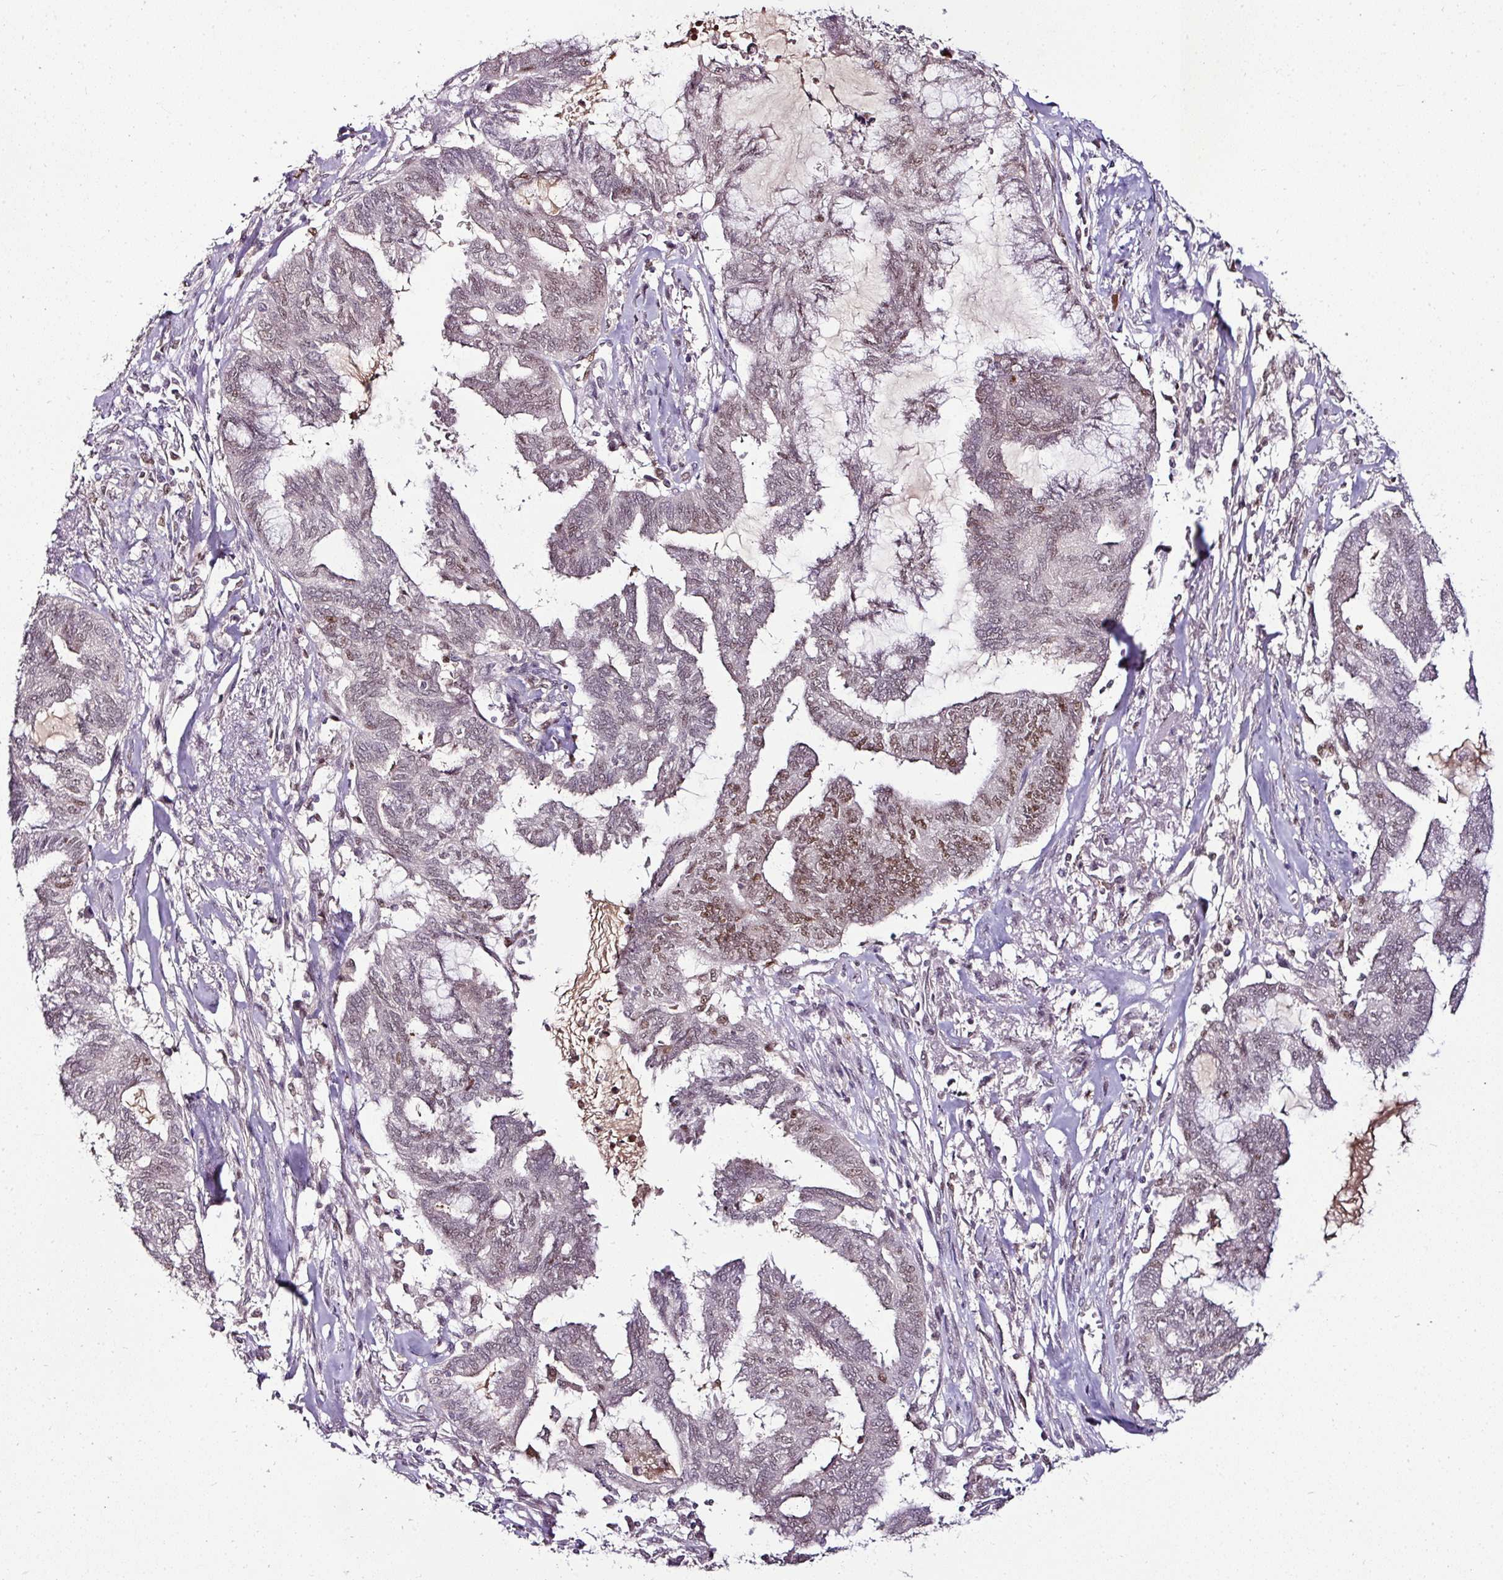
{"staining": {"intensity": "weak", "quantity": "25%-75%", "location": "nuclear"}, "tissue": "endometrial cancer", "cell_type": "Tumor cells", "image_type": "cancer", "snomed": [{"axis": "morphology", "description": "Adenocarcinoma, NOS"}, {"axis": "topography", "description": "Endometrium"}], "caption": "The immunohistochemical stain highlights weak nuclear staining in tumor cells of endometrial adenocarcinoma tissue. (brown staining indicates protein expression, while blue staining denotes nuclei).", "gene": "KLF16", "patient": {"sex": "female", "age": 86}}